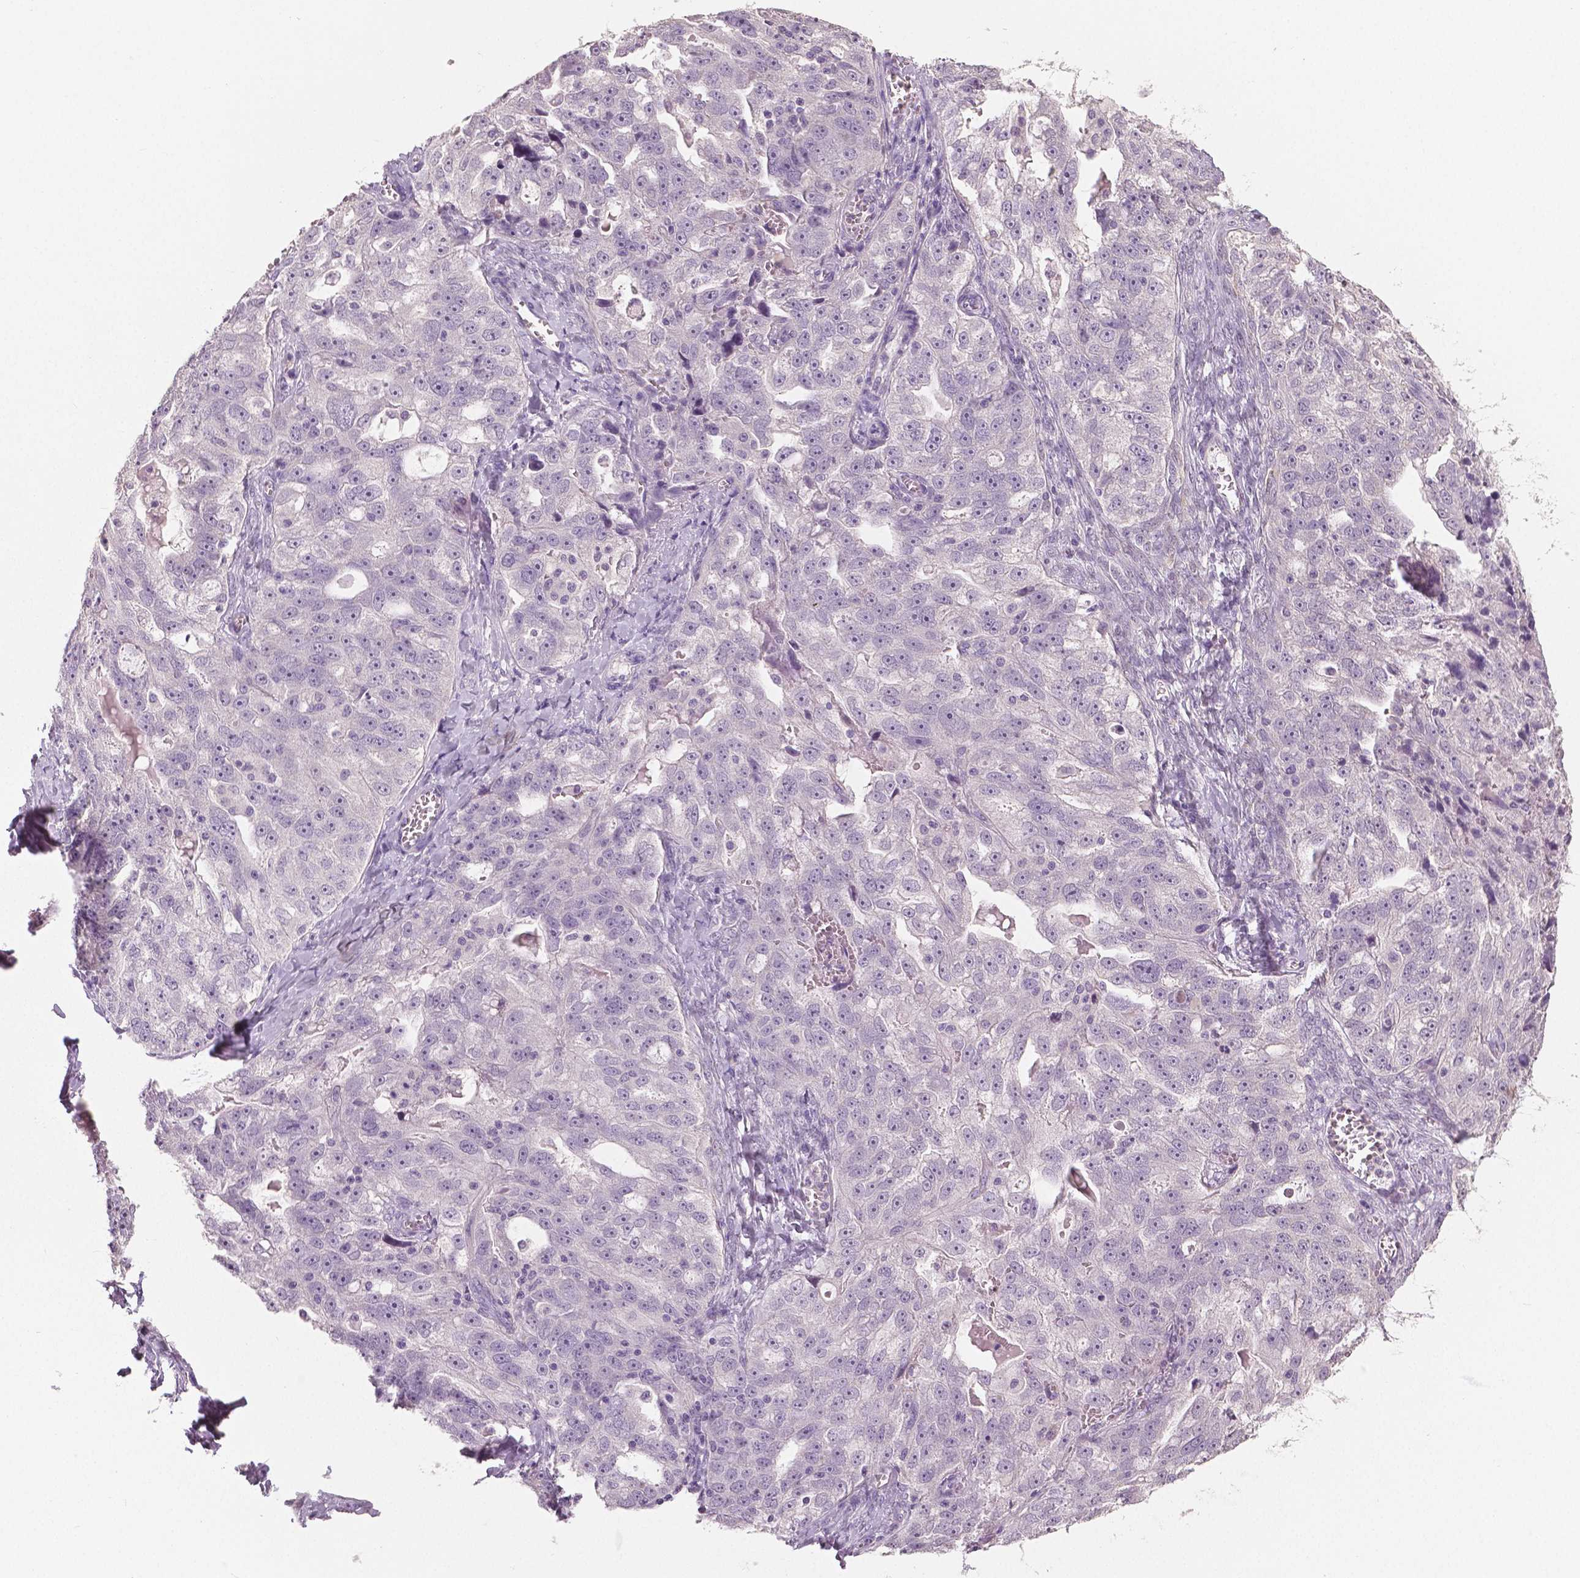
{"staining": {"intensity": "negative", "quantity": "none", "location": "none"}, "tissue": "ovarian cancer", "cell_type": "Tumor cells", "image_type": "cancer", "snomed": [{"axis": "morphology", "description": "Cystadenocarcinoma, serous, NOS"}, {"axis": "topography", "description": "Ovary"}], "caption": "Immunohistochemical staining of human ovarian cancer (serous cystadenocarcinoma) demonstrates no significant staining in tumor cells. Nuclei are stained in blue.", "gene": "NECAB1", "patient": {"sex": "female", "age": 51}}